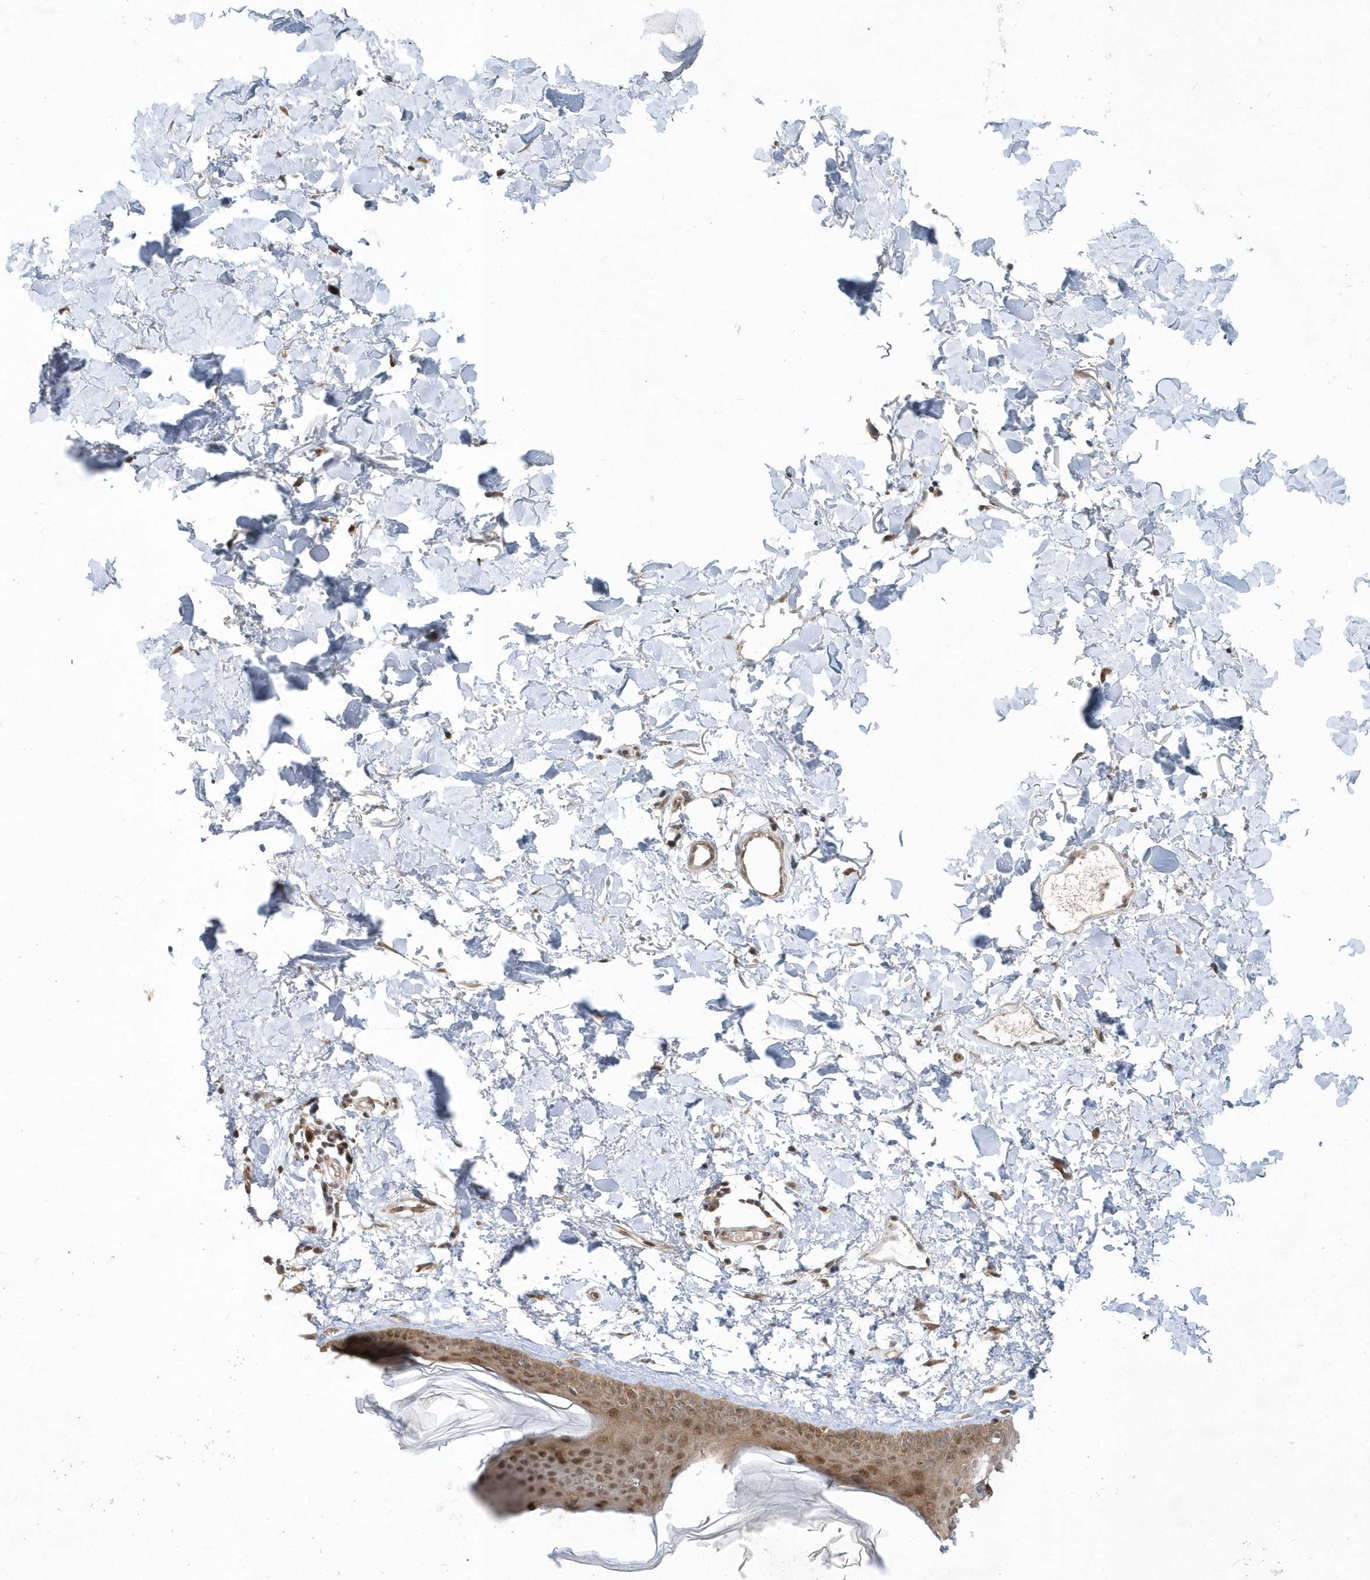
{"staining": {"intensity": "moderate", "quantity": ">75%", "location": "cytoplasmic/membranous,nuclear"}, "tissue": "skin", "cell_type": "Fibroblasts", "image_type": "normal", "snomed": [{"axis": "morphology", "description": "Normal tissue, NOS"}, {"axis": "topography", "description": "Skin"}], "caption": "This is a photomicrograph of immunohistochemistry staining of unremarkable skin, which shows moderate positivity in the cytoplasmic/membranous,nuclear of fibroblasts.", "gene": "MXI1", "patient": {"sex": "female", "age": 58}}